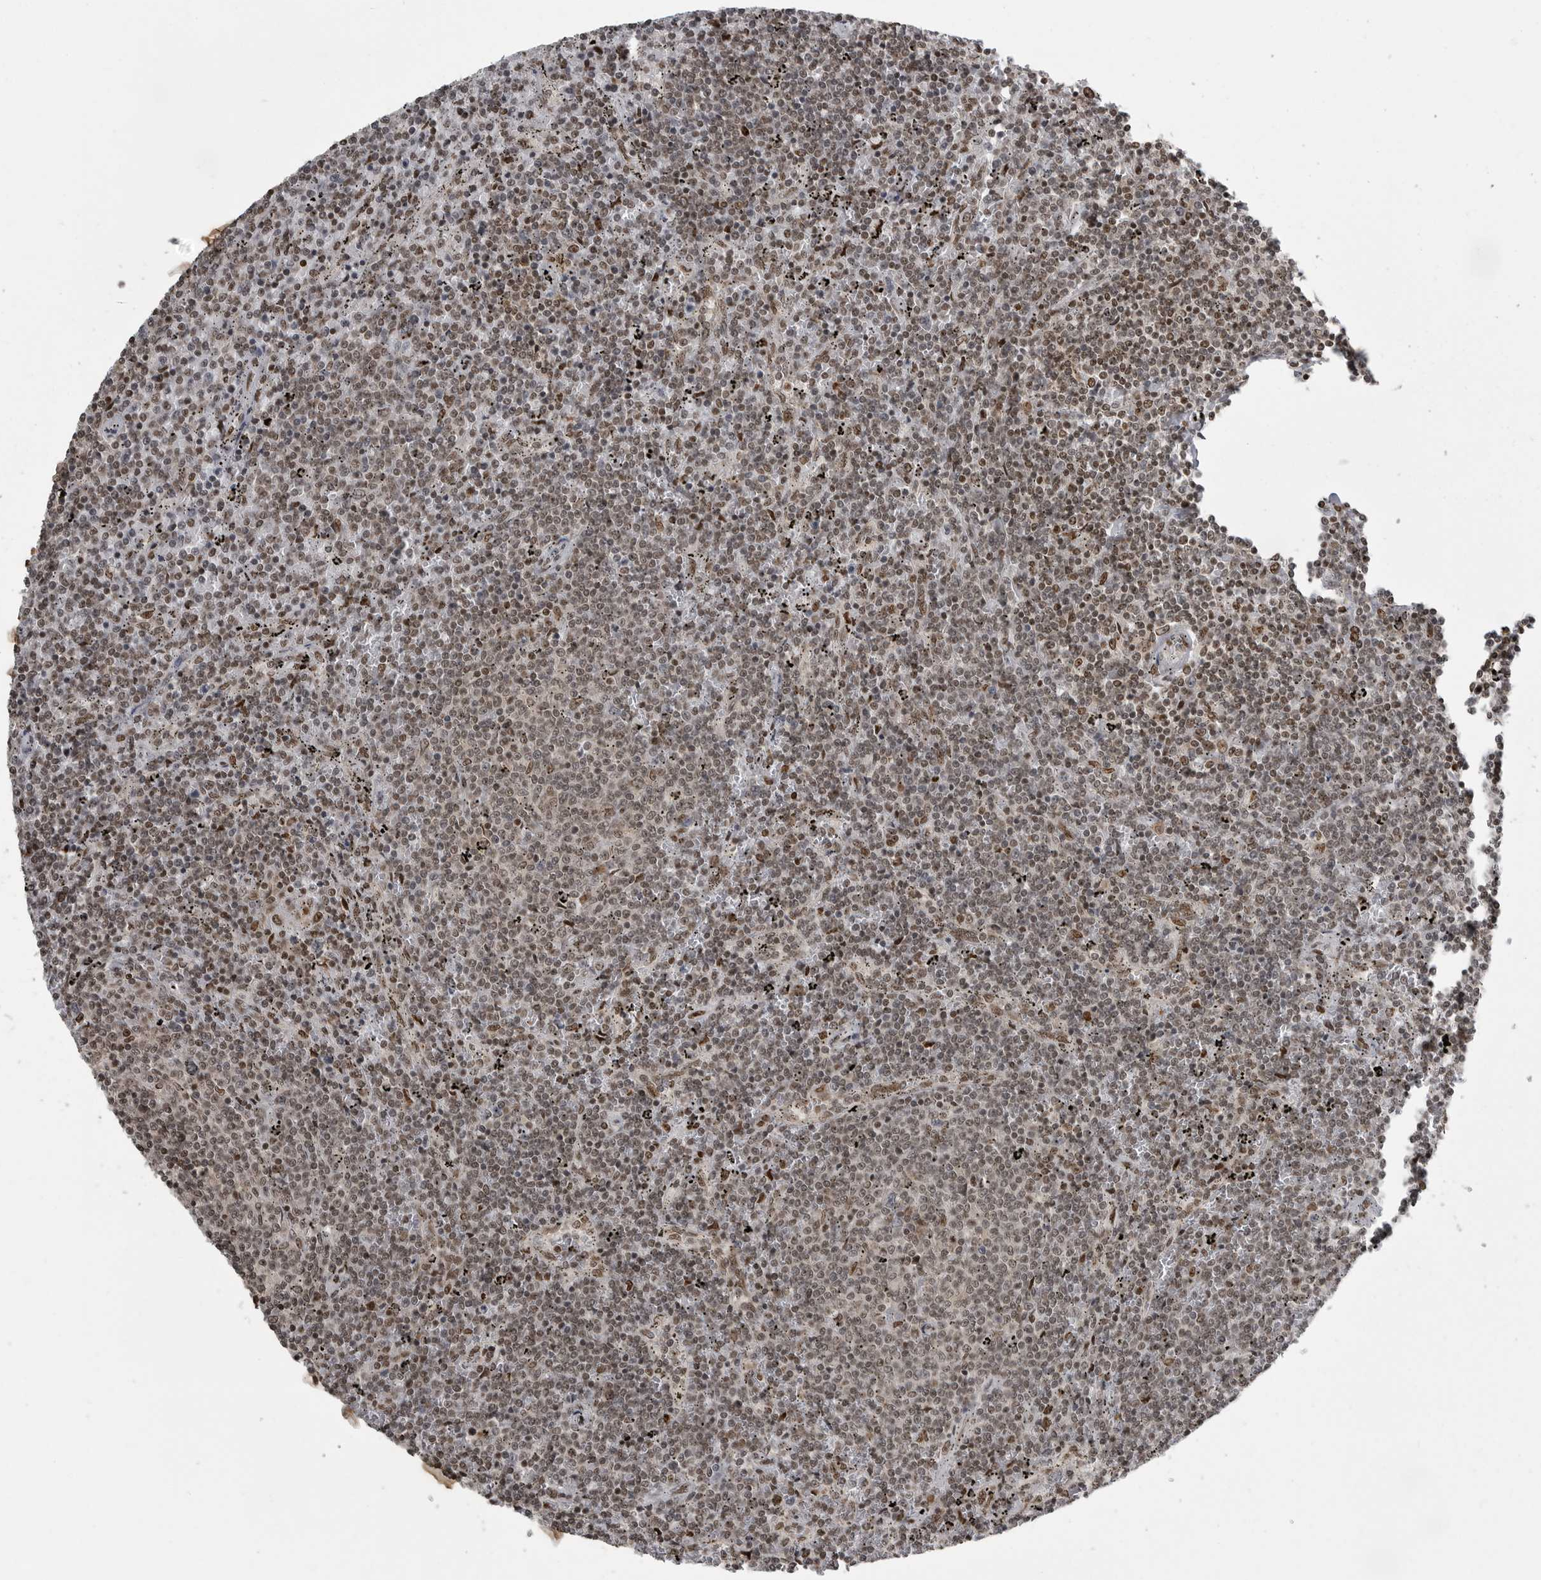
{"staining": {"intensity": "moderate", "quantity": "25%-75%", "location": "nuclear"}, "tissue": "lymphoma", "cell_type": "Tumor cells", "image_type": "cancer", "snomed": [{"axis": "morphology", "description": "Malignant lymphoma, non-Hodgkin's type, Low grade"}, {"axis": "topography", "description": "Spleen"}], "caption": "About 25%-75% of tumor cells in human lymphoma reveal moderate nuclear protein positivity as visualized by brown immunohistochemical staining.", "gene": "YAF2", "patient": {"sex": "female", "age": 50}}